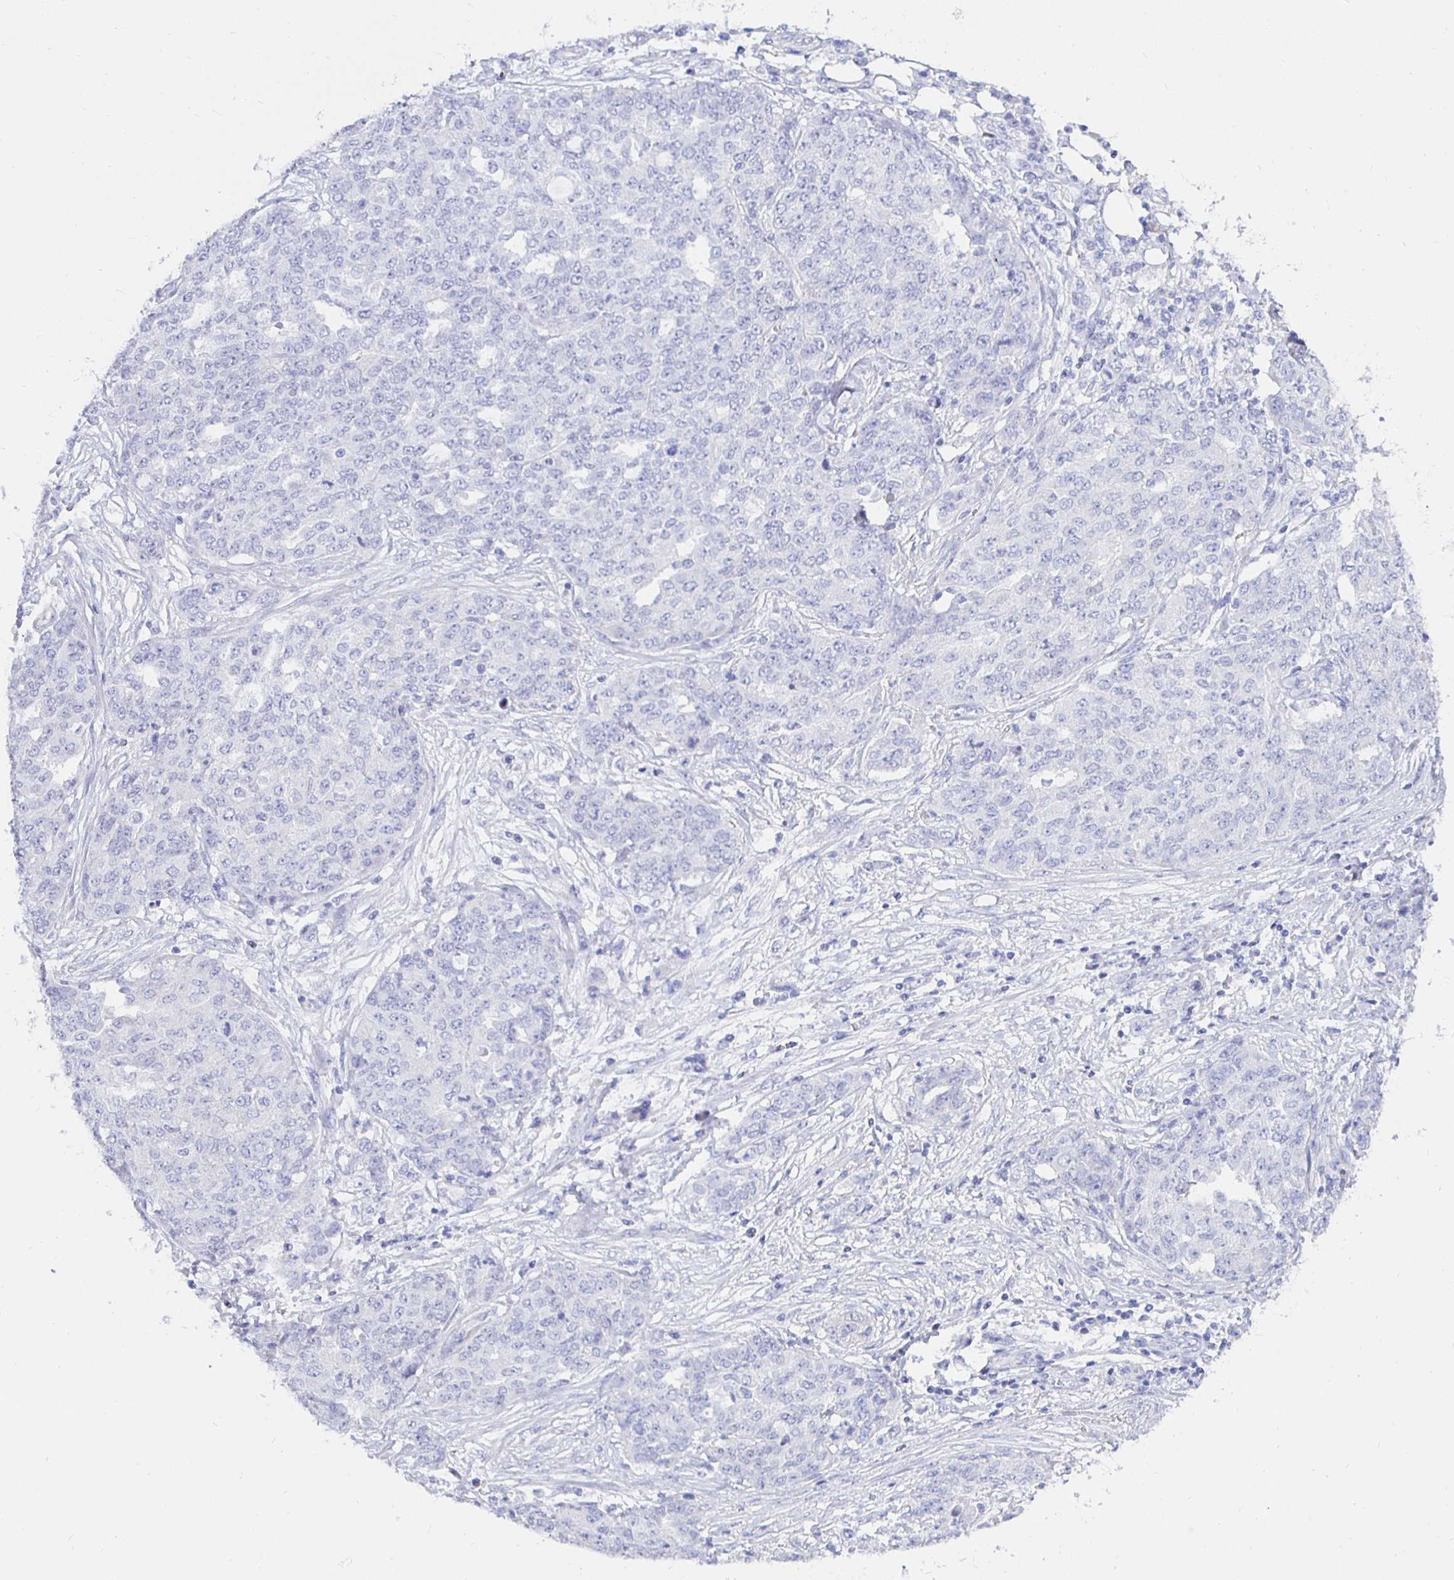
{"staining": {"intensity": "negative", "quantity": "none", "location": "none"}, "tissue": "ovarian cancer", "cell_type": "Tumor cells", "image_type": "cancer", "snomed": [{"axis": "morphology", "description": "Cystadenocarcinoma, serous, NOS"}, {"axis": "topography", "description": "Soft tissue"}, {"axis": "topography", "description": "Ovary"}], "caption": "Serous cystadenocarcinoma (ovarian) was stained to show a protein in brown. There is no significant staining in tumor cells.", "gene": "UMOD", "patient": {"sex": "female", "age": 57}}